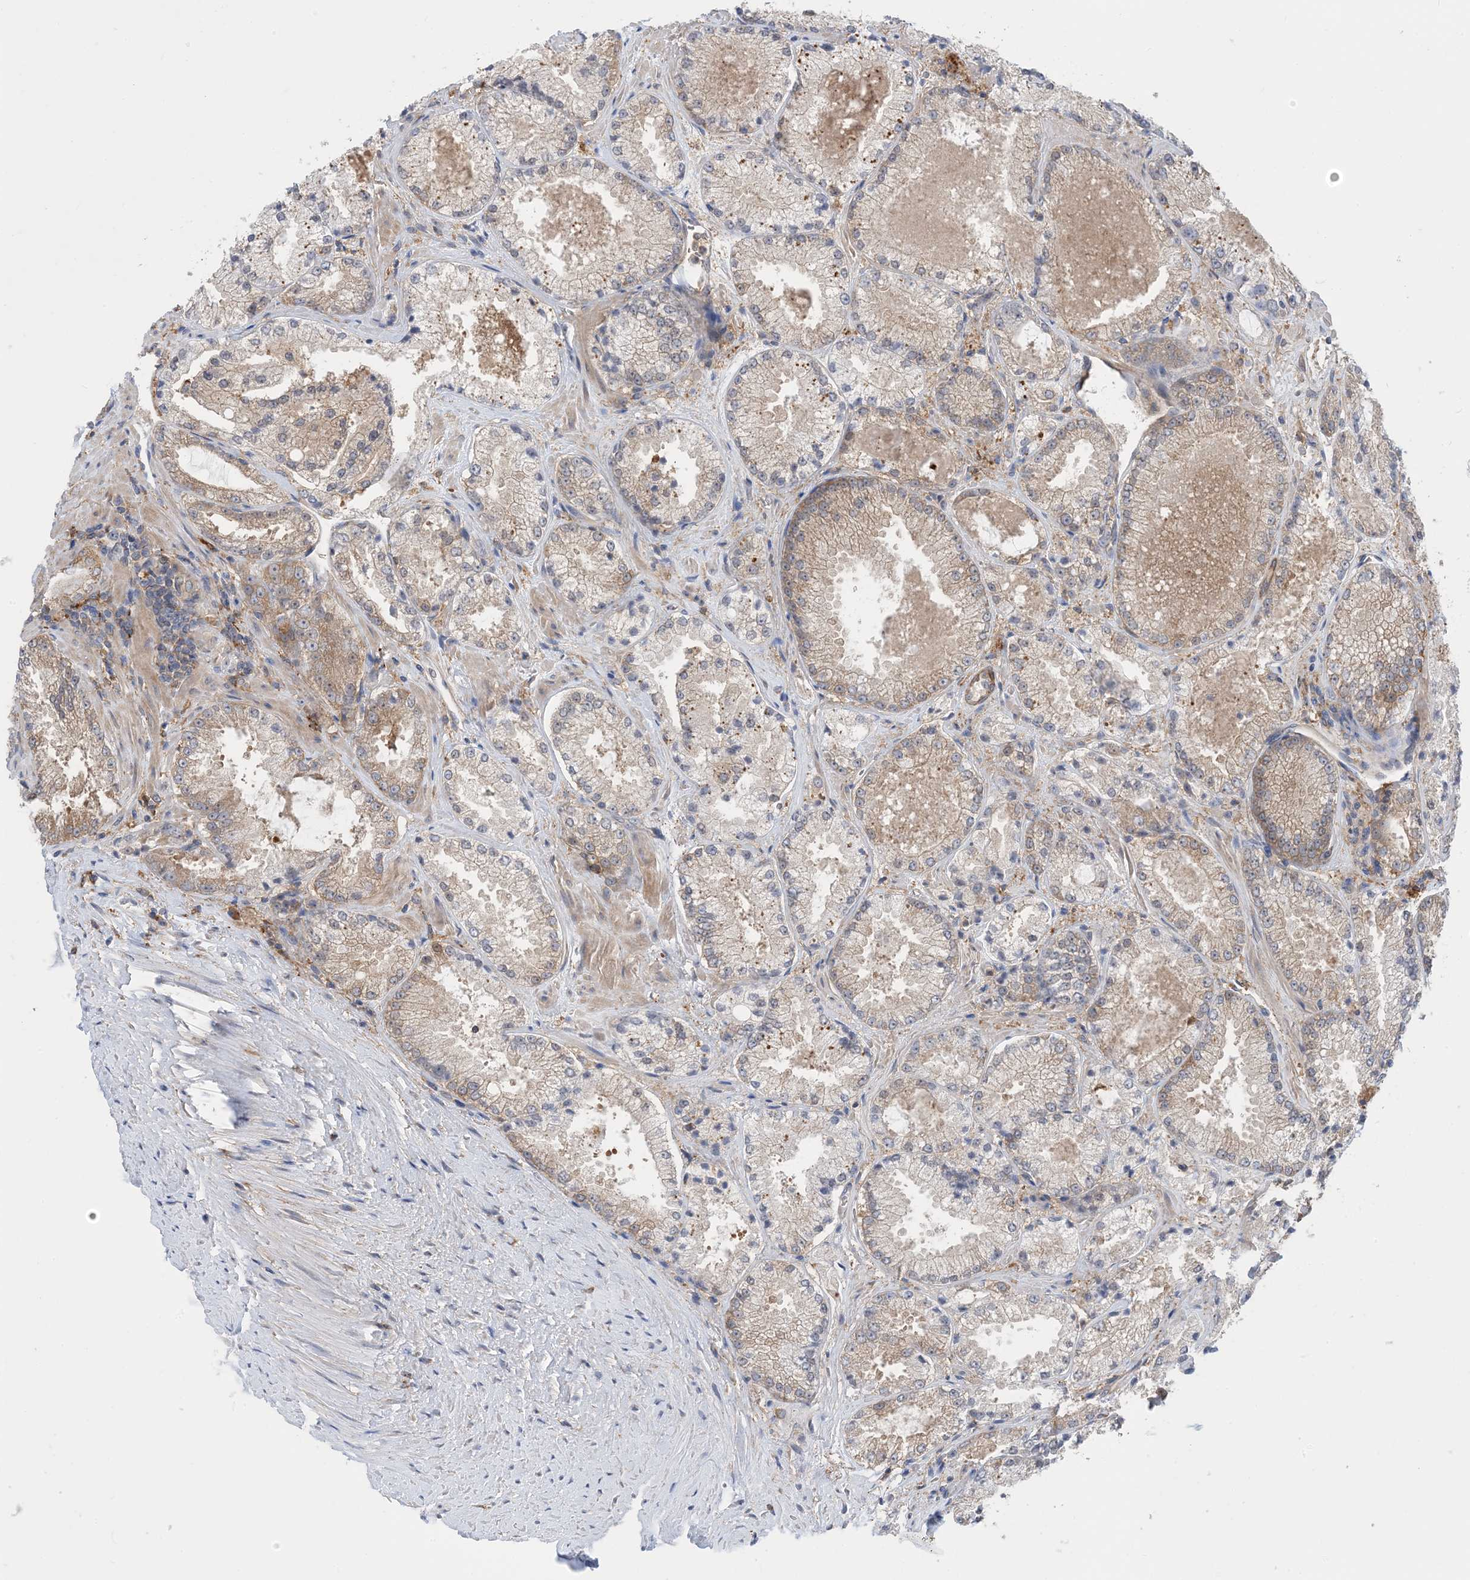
{"staining": {"intensity": "weak", "quantity": "25%-75%", "location": "cytoplasmic/membranous"}, "tissue": "prostate cancer", "cell_type": "Tumor cells", "image_type": "cancer", "snomed": [{"axis": "morphology", "description": "Adenocarcinoma, High grade"}, {"axis": "topography", "description": "Prostate"}], "caption": "This micrograph reveals immunohistochemistry (IHC) staining of human prostate cancer, with low weak cytoplasmic/membranous positivity in about 25%-75% of tumor cells.", "gene": "HS1BP3", "patient": {"sex": "male", "age": 73}}